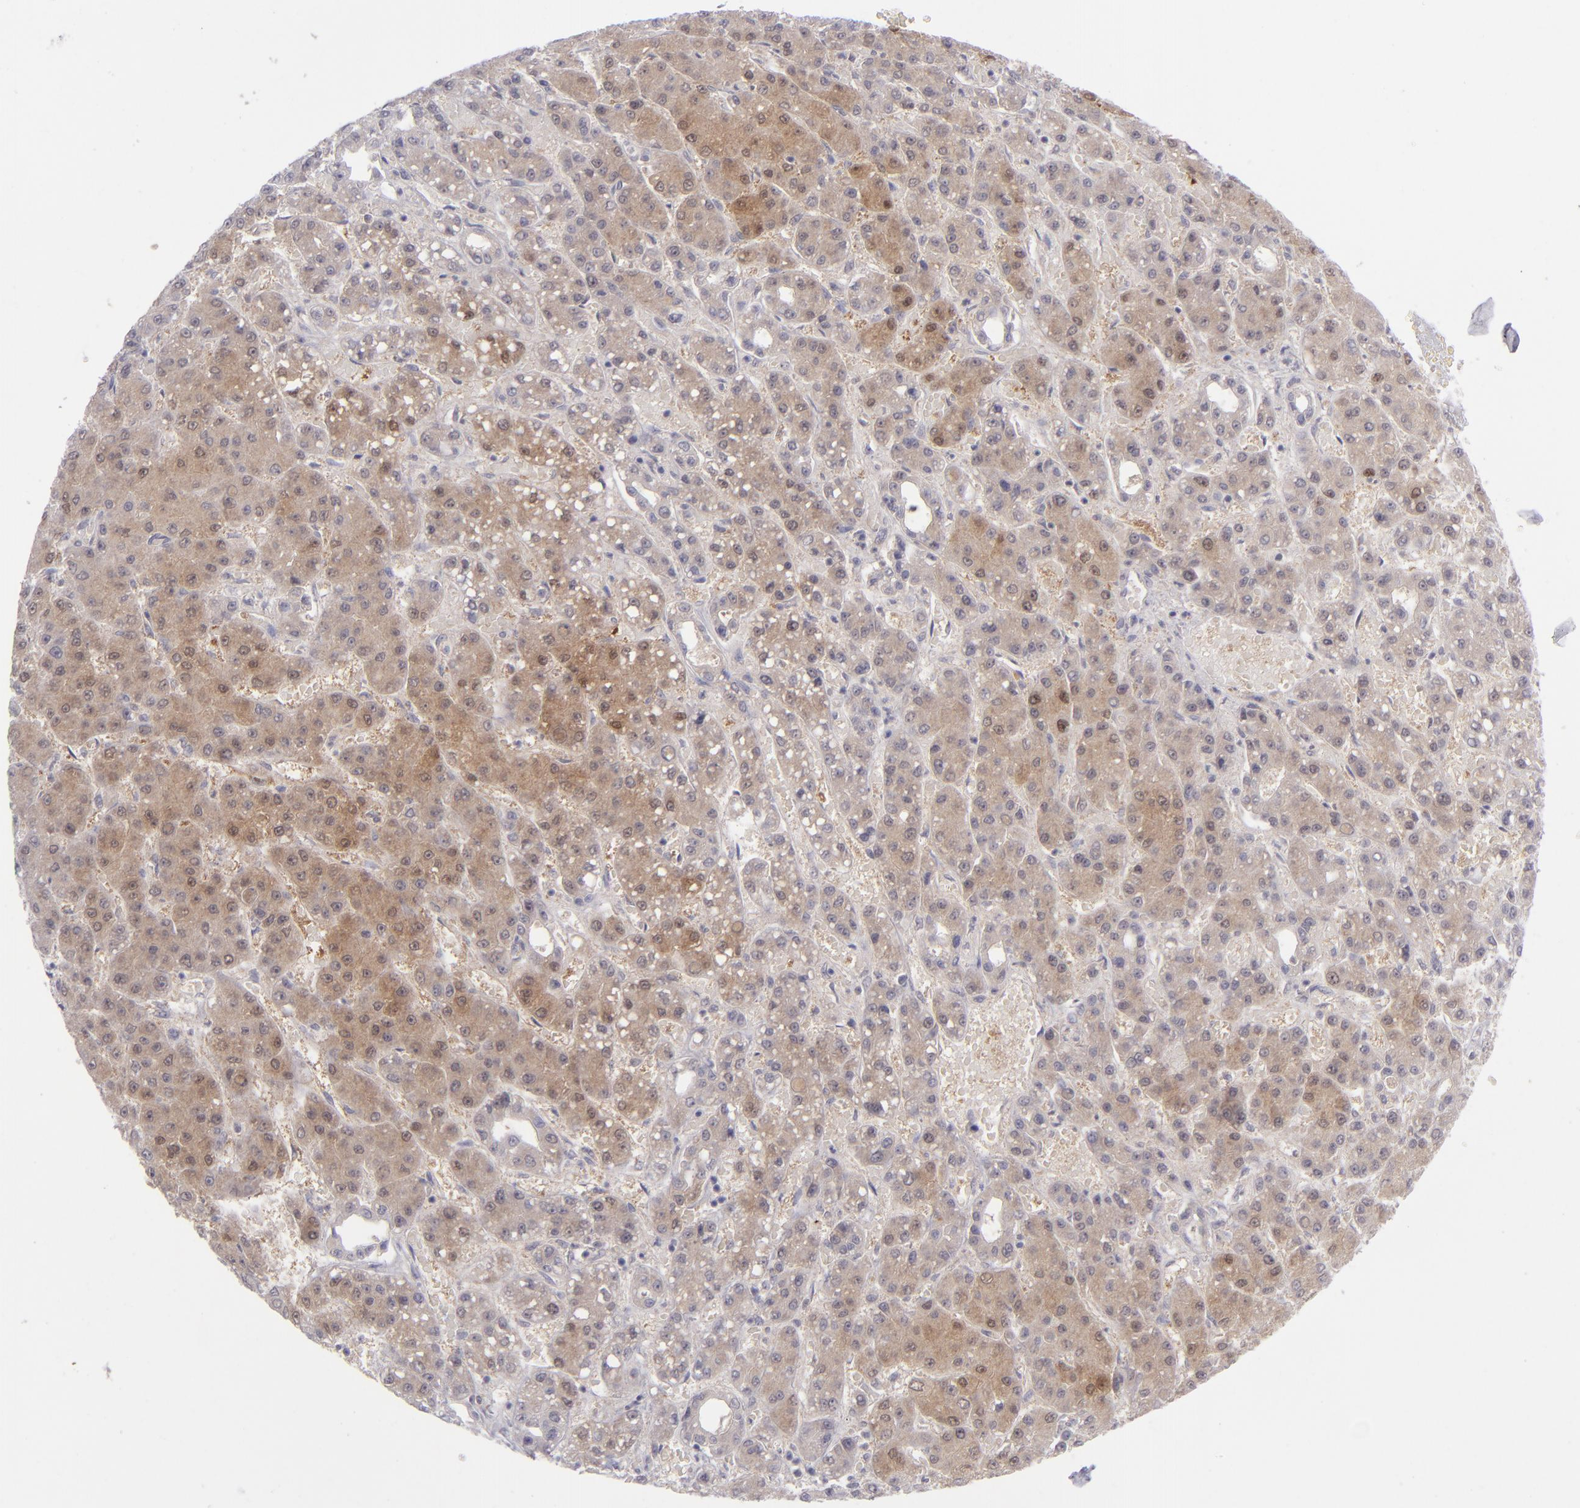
{"staining": {"intensity": "moderate", "quantity": ">75%", "location": "cytoplasmic/membranous"}, "tissue": "liver cancer", "cell_type": "Tumor cells", "image_type": "cancer", "snomed": [{"axis": "morphology", "description": "Carcinoma, Hepatocellular, NOS"}, {"axis": "topography", "description": "Liver"}], "caption": "A brown stain labels moderate cytoplasmic/membranous positivity of a protein in human liver hepatocellular carcinoma tumor cells.", "gene": "EVPL", "patient": {"sex": "male", "age": 69}}